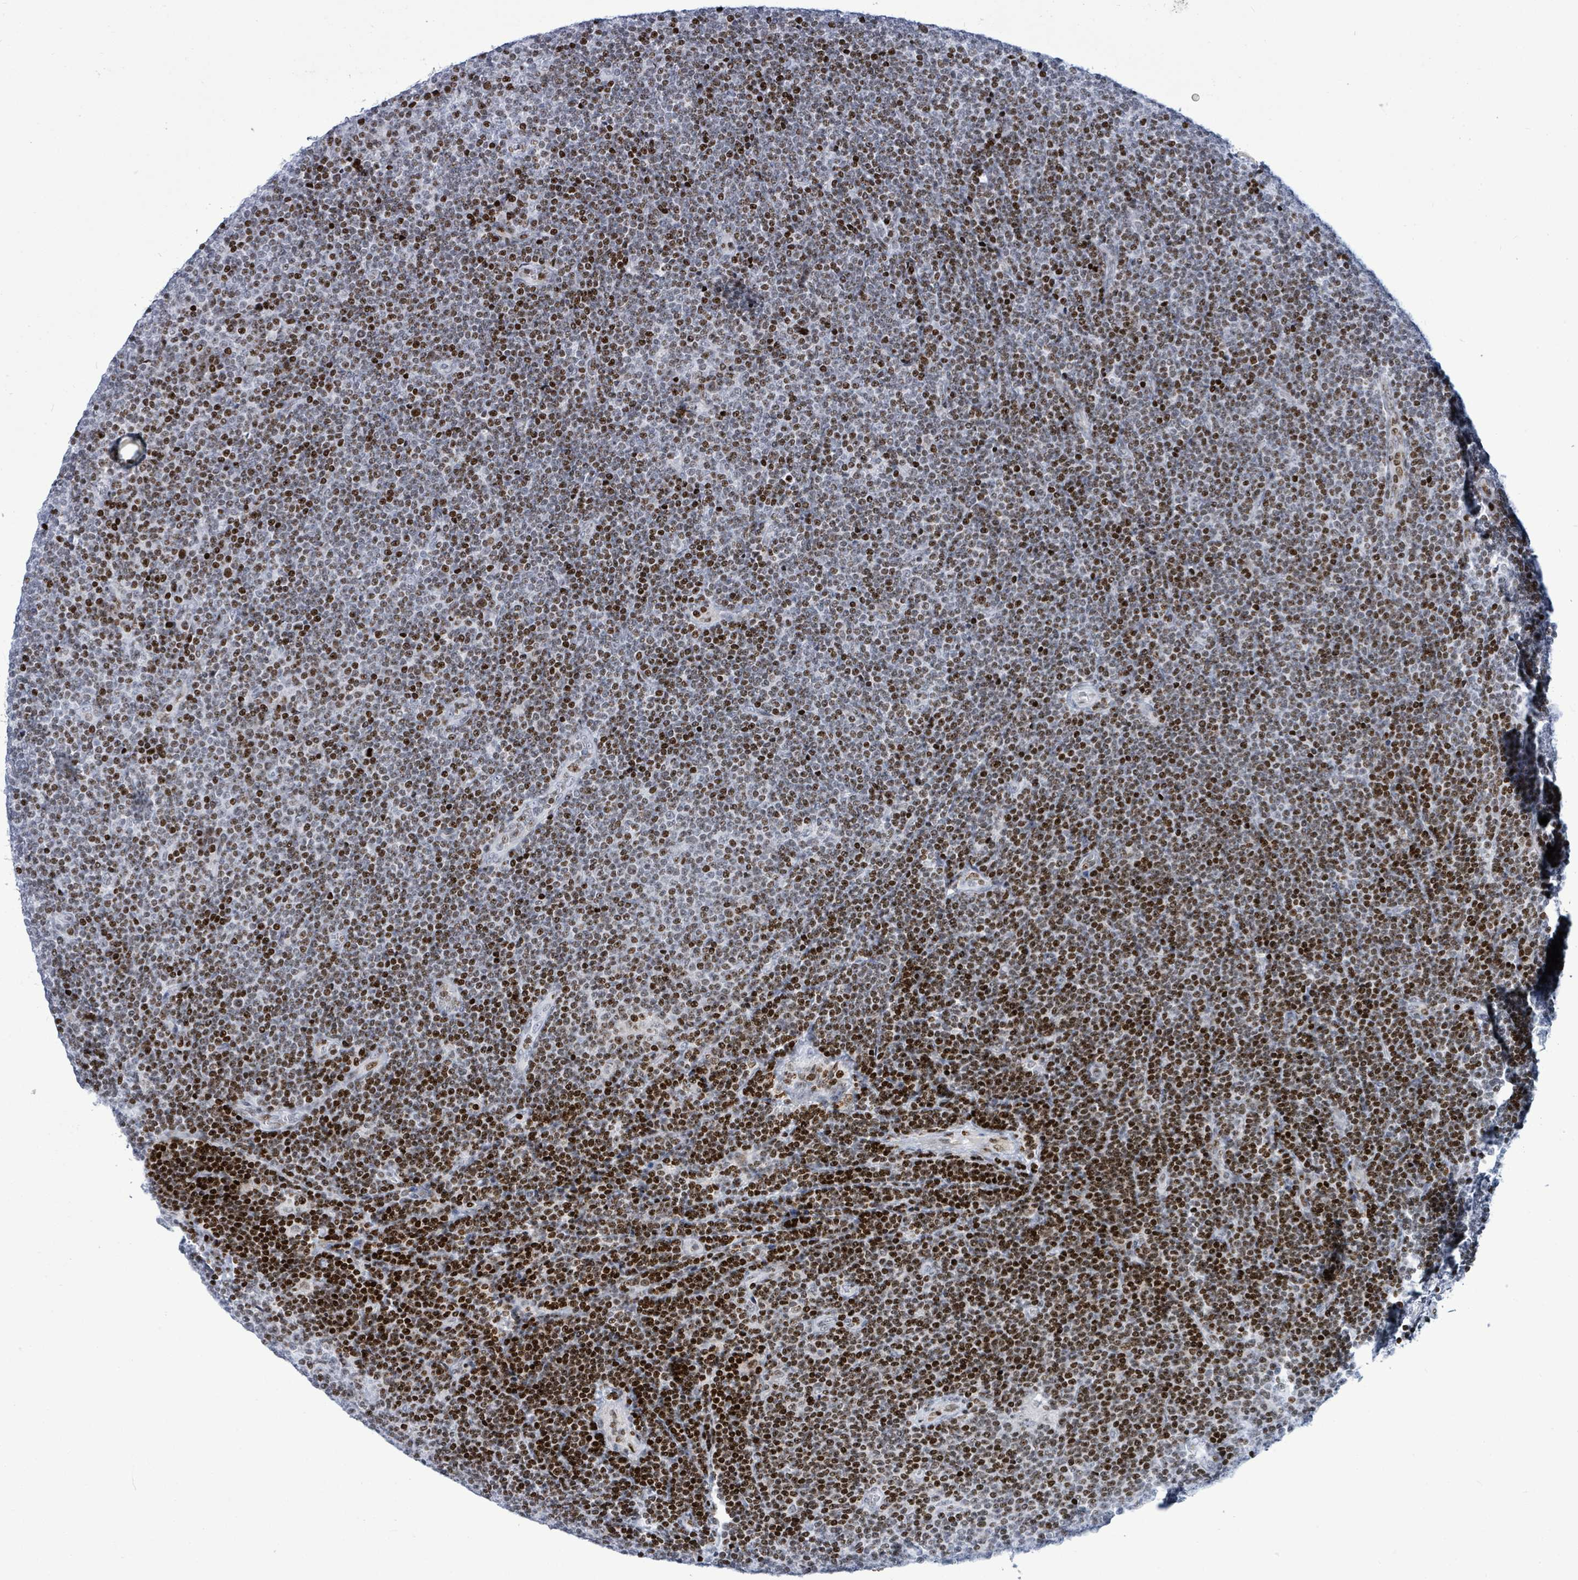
{"staining": {"intensity": "strong", "quantity": "25%-75%", "location": "nuclear"}, "tissue": "lymphoma", "cell_type": "Tumor cells", "image_type": "cancer", "snomed": [{"axis": "morphology", "description": "Malignant lymphoma, non-Hodgkin's type, Low grade"}, {"axis": "topography", "description": "Lymph node"}], "caption": "Immunohistochemical staining of low-grade malignant lymphoma, non-Hodgkin's type reveals high levels of strong nuclear protein positivity in approximately 25%-75% of tumor cells.", "gene": "MALL", "patient": {"sex": "male", "age": 48}}